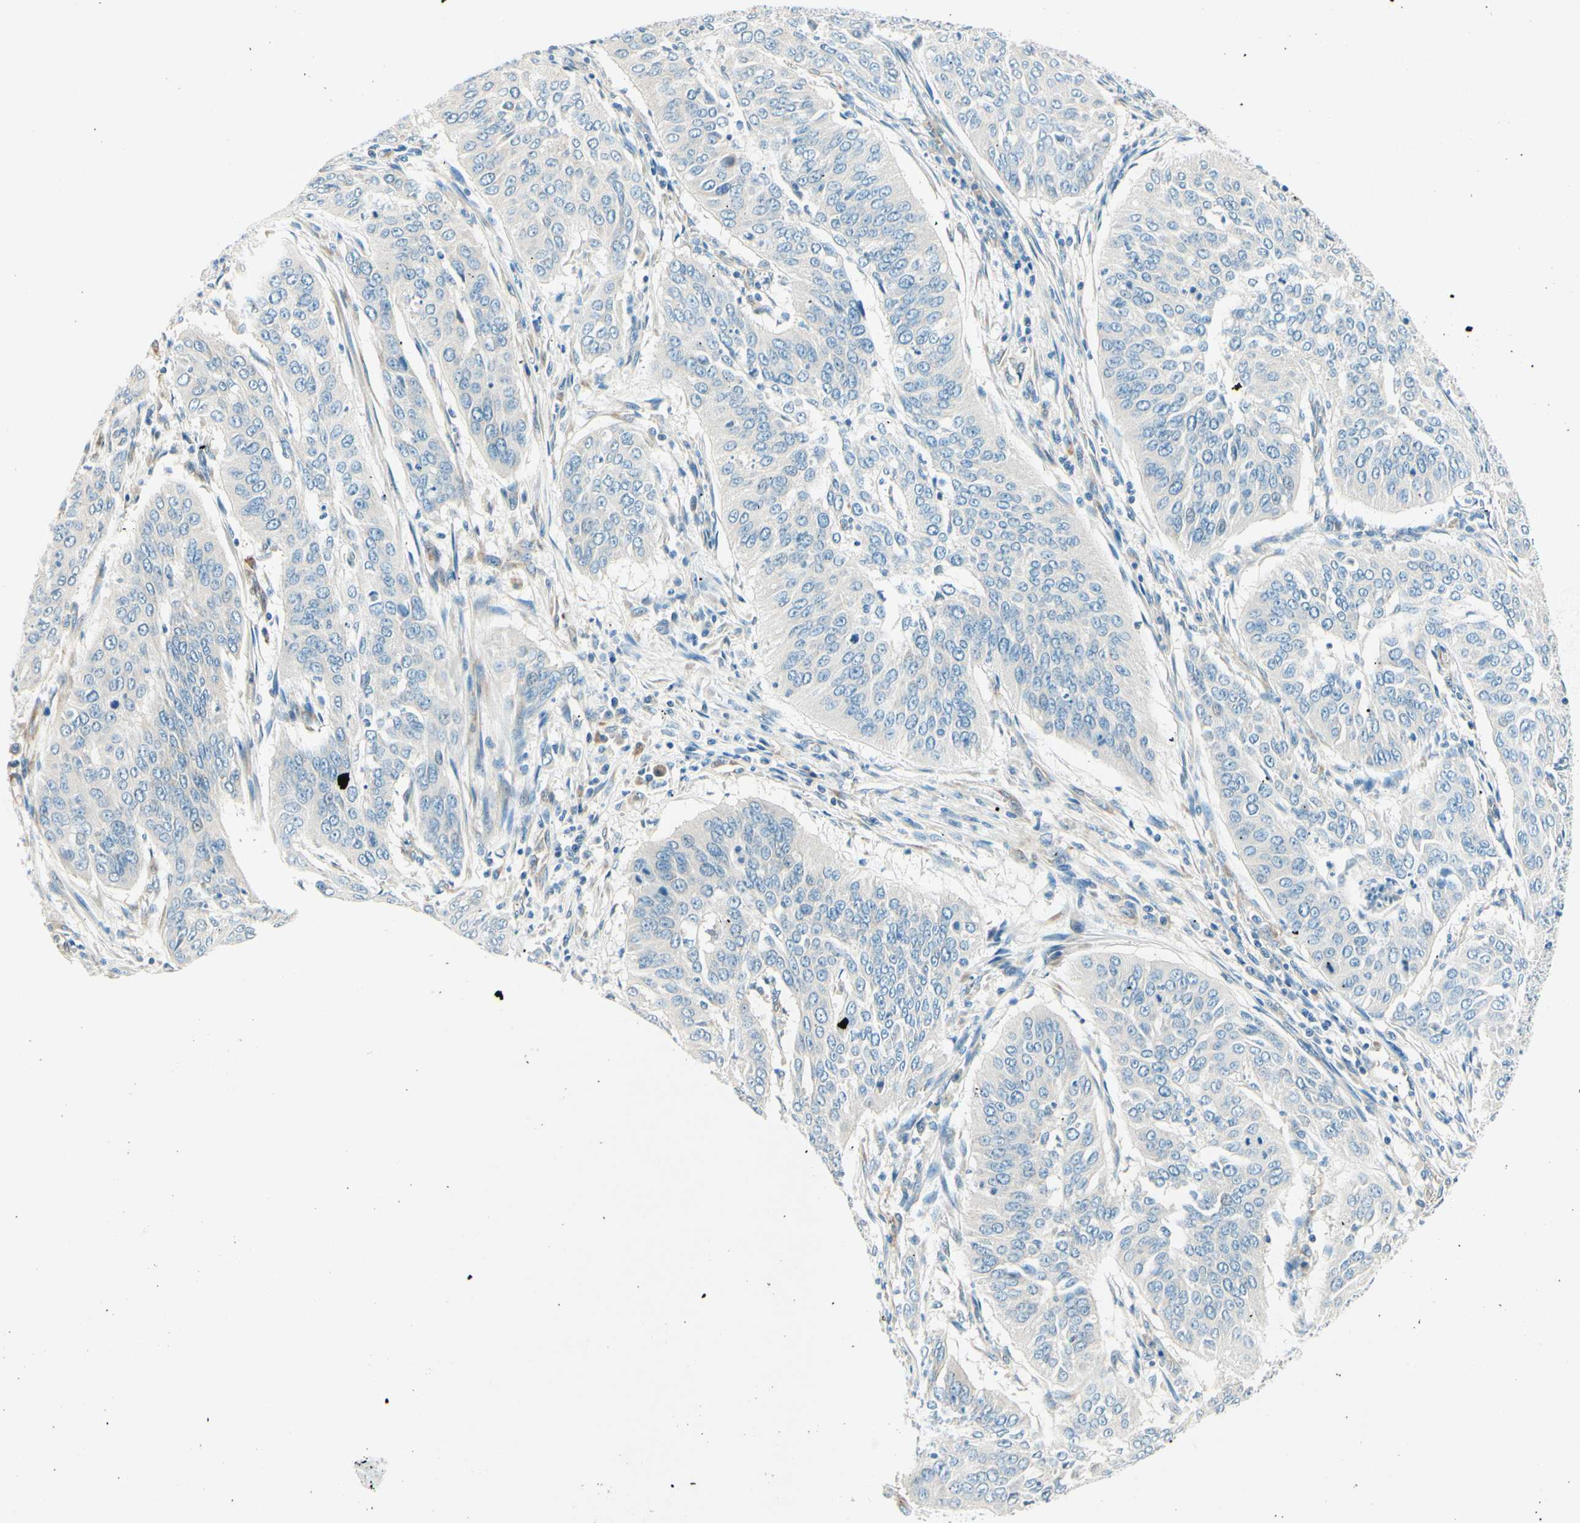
{"staining": {"intensity": "negative", "quantity": "none", "location": "none"}, "tissue": "cervical cancer", "cell_type": "Tumor cells", "image_type": "cancer", "snomed": [{"axis": "morphology", "description": "Normal tissue, NOS"}, {"axis": "morphology", "description": "Squamous cell carcinoma, NOS"}, {"axis": "topography", "description": "Cervix"}], "caption": "Cervical squamous cell carcinoma was stained to show a protein in brown. There is no significant expression in tumor cells.", "gene": "TAOK2", "patient": {"sex": "female", "age": 39}}